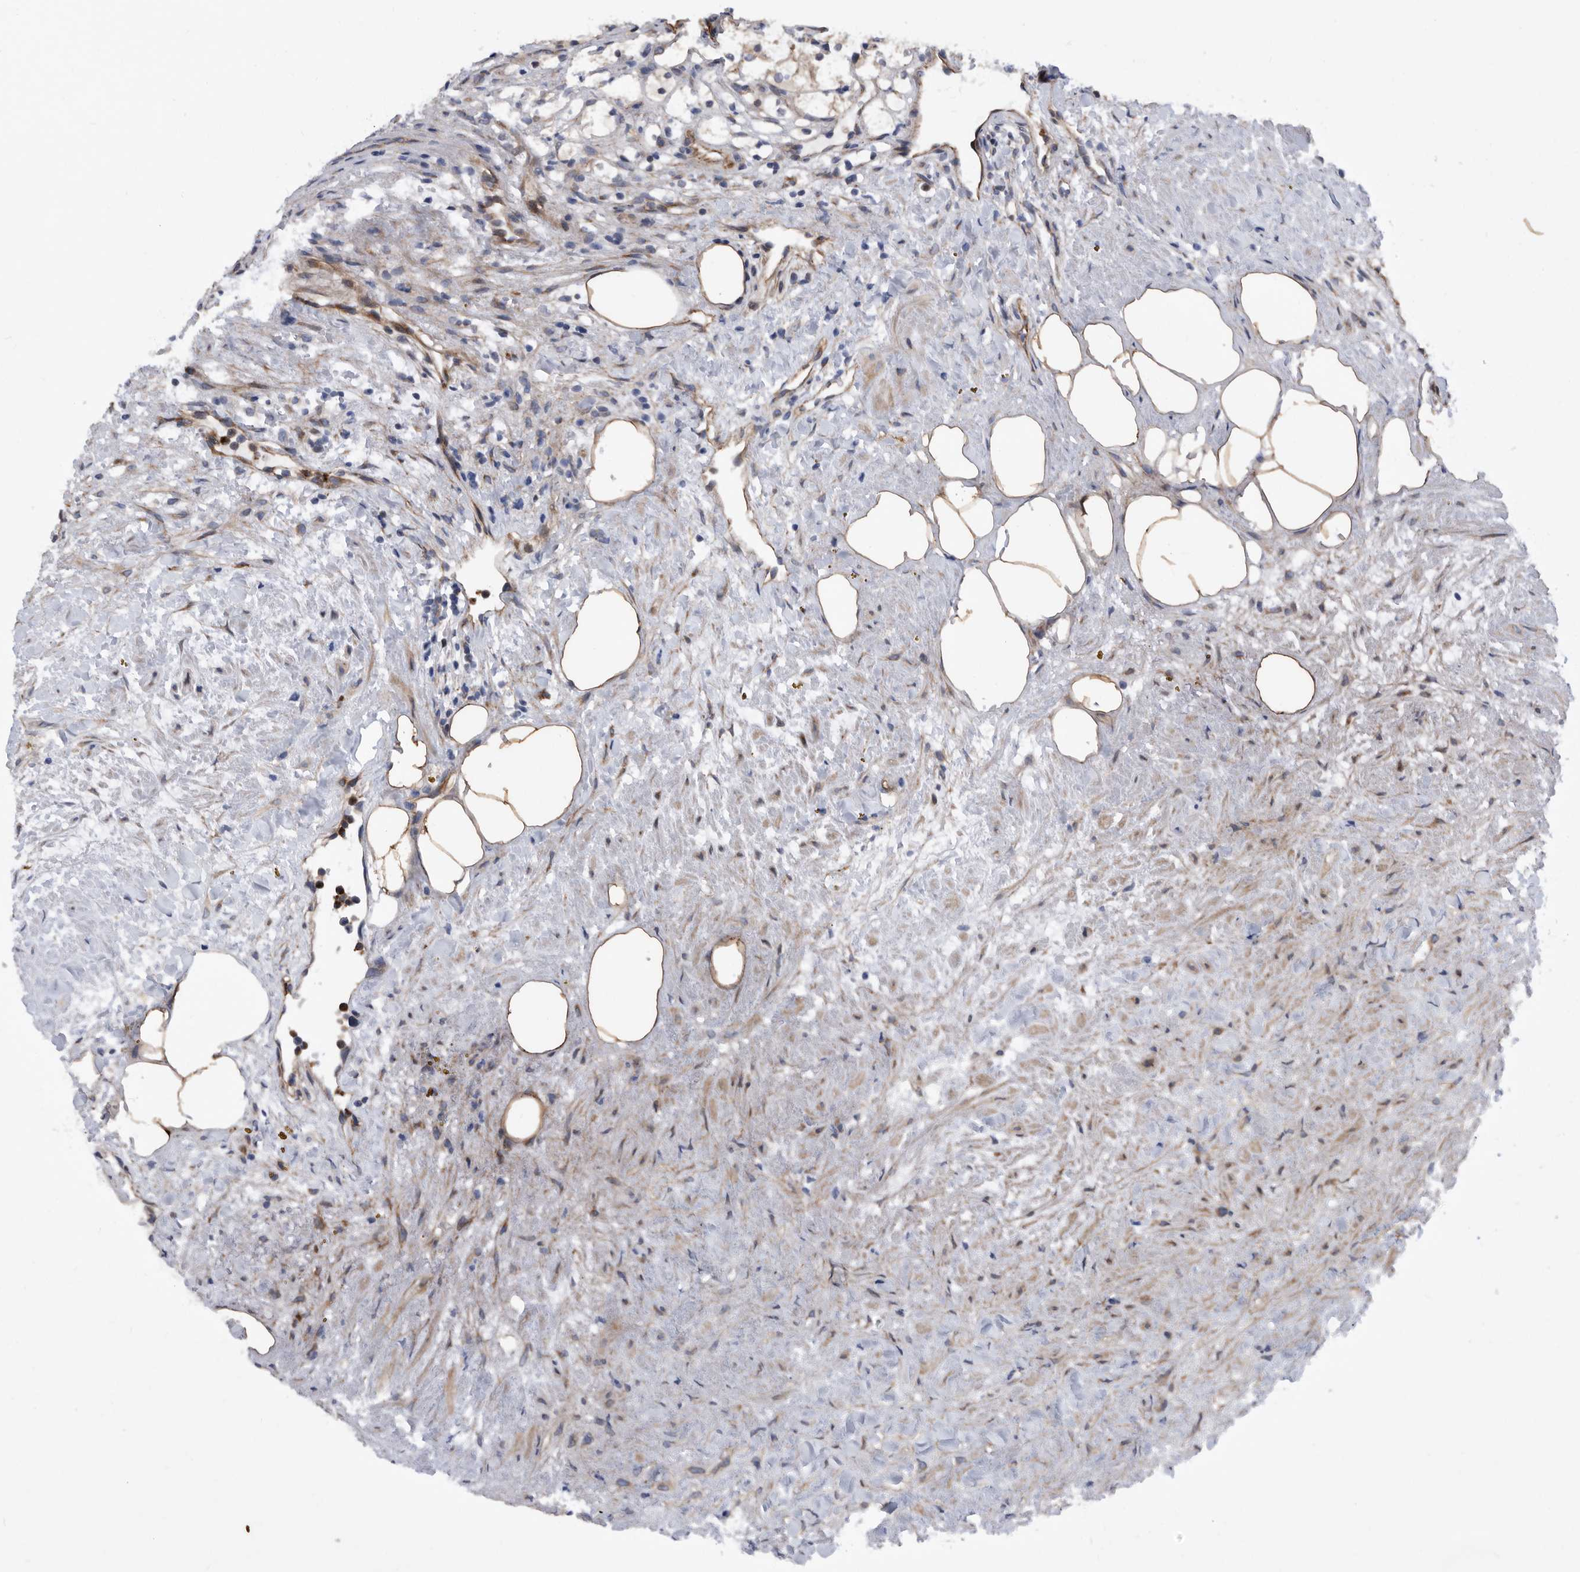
{"staining": {"intensity": "weak", "quantity": "<25%", "location": "cytoplasmic/membranous"}, "tissue": "renal cancer", "cell_type": "Tumor cells", "image_type": "cancer", "snomed": [{"axis": "morphology", "description": "Adenocarcinoma, NOS"}, {"axis": "topography", "description": "Kidney"}], "caption": "Tumor cells are negative for protein expression in human adenocarcinoma (renal). Brightfield microscopy of immunohistochemistry (IHC) stained with DAB (3,3'-diaminobenzidine) (brown) and hematoxylin (blue), captured at high magnification.", "gene": "SERINC2", "patient": {"sex": "female", "age": 69}}